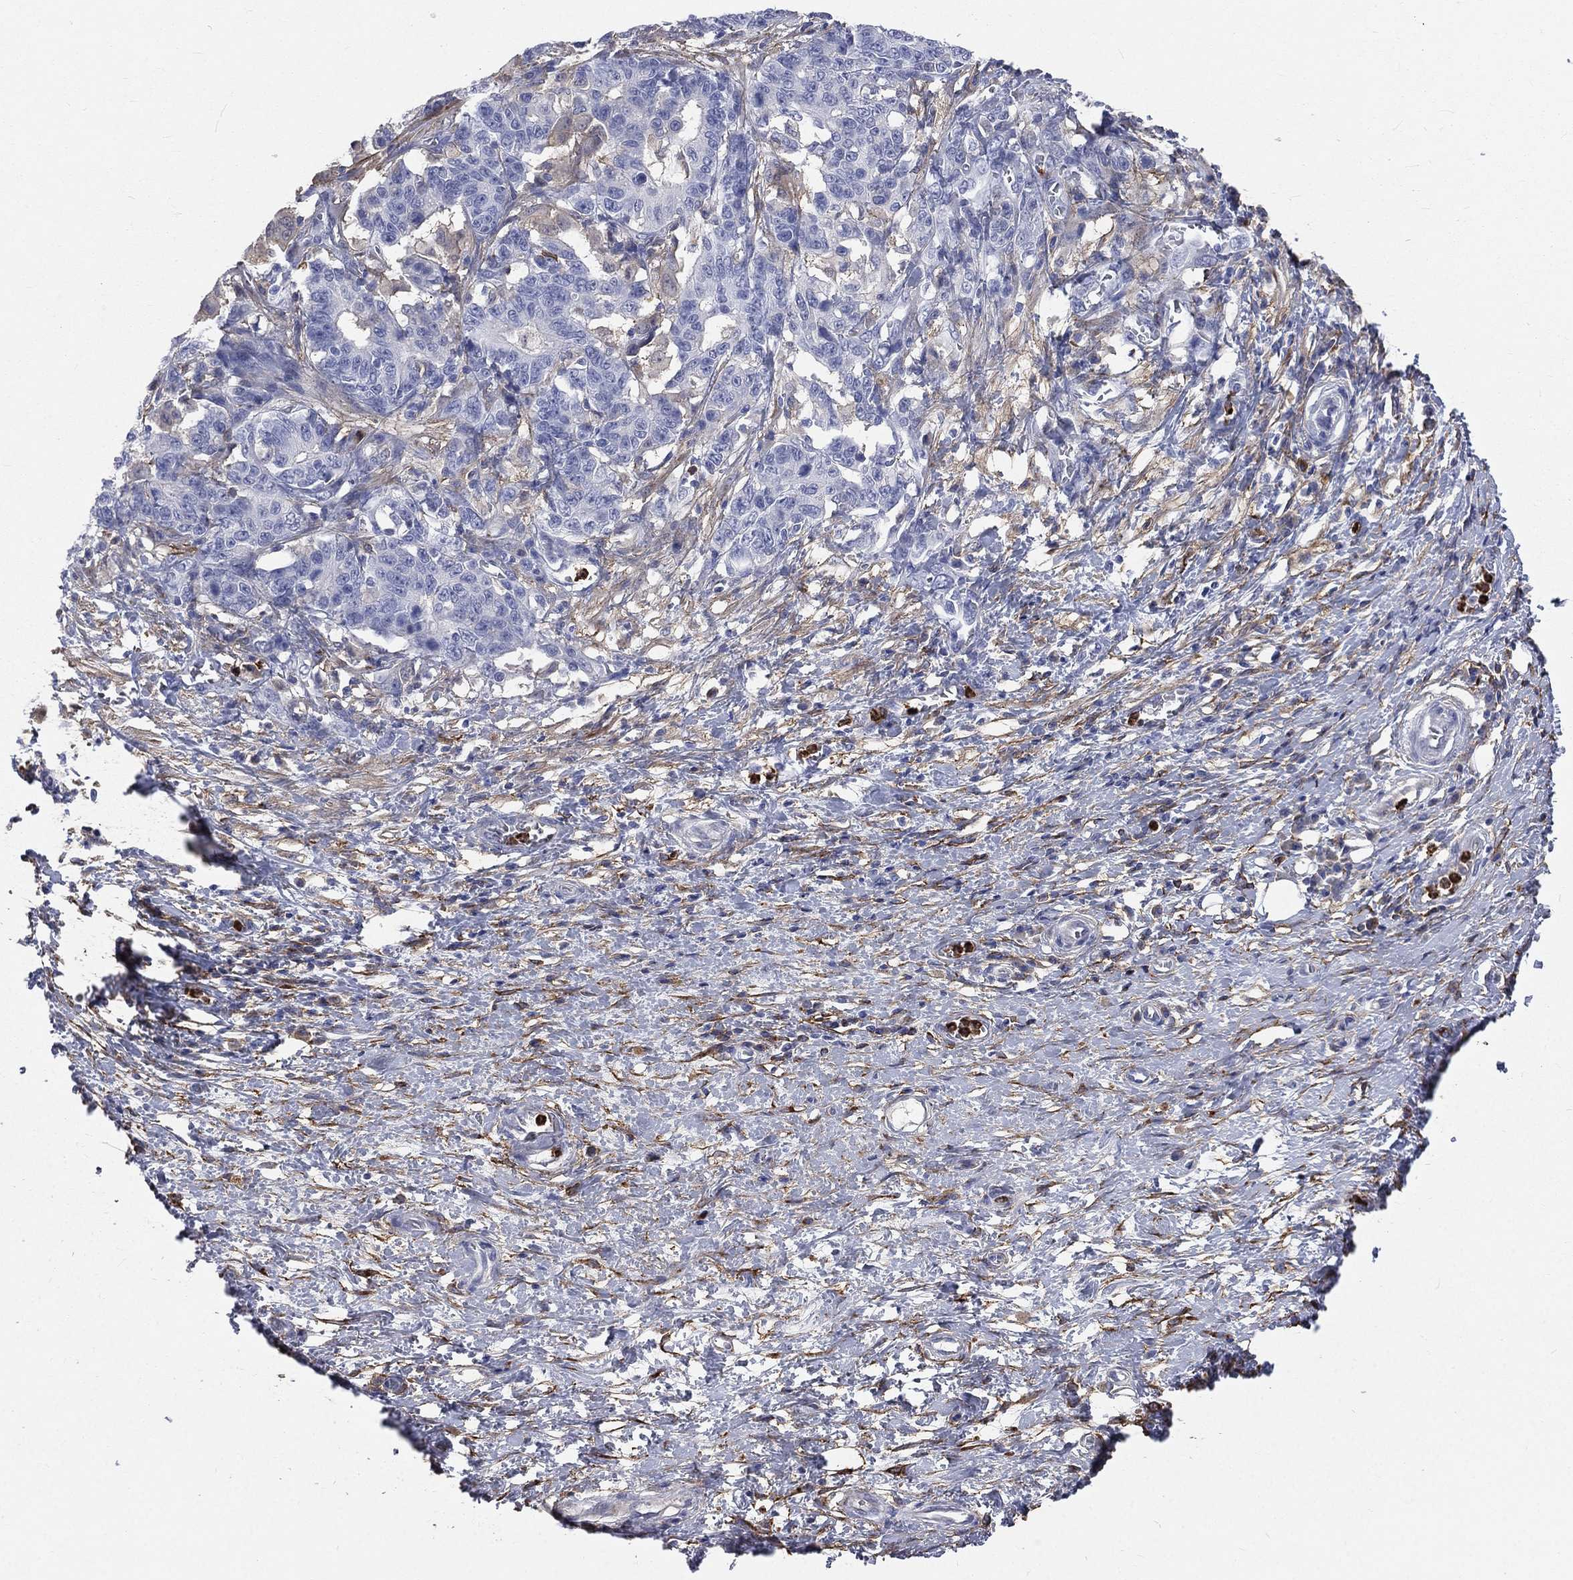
{"staining": {"intensity": "negative", "quantity": "none", "location": "none"}, "tissue": "stomach cancer", "cell_type": "Tumor cells", "image_type": "cancer", "snomed": [{"axis": "morphology", "description": "Normal tissue, NOS"}, {"axis": "morphology", "description": "Adenocarcinoma, NOS"}, {"axis": "topography", "description": "Stomach"}], "caption": "Stomach adenocarcinoma was stained to show a protein in brown. There is no significant staining in tumor cells.", "gene": "BASP1", "patient": {"sex": "female", "age": 64}}